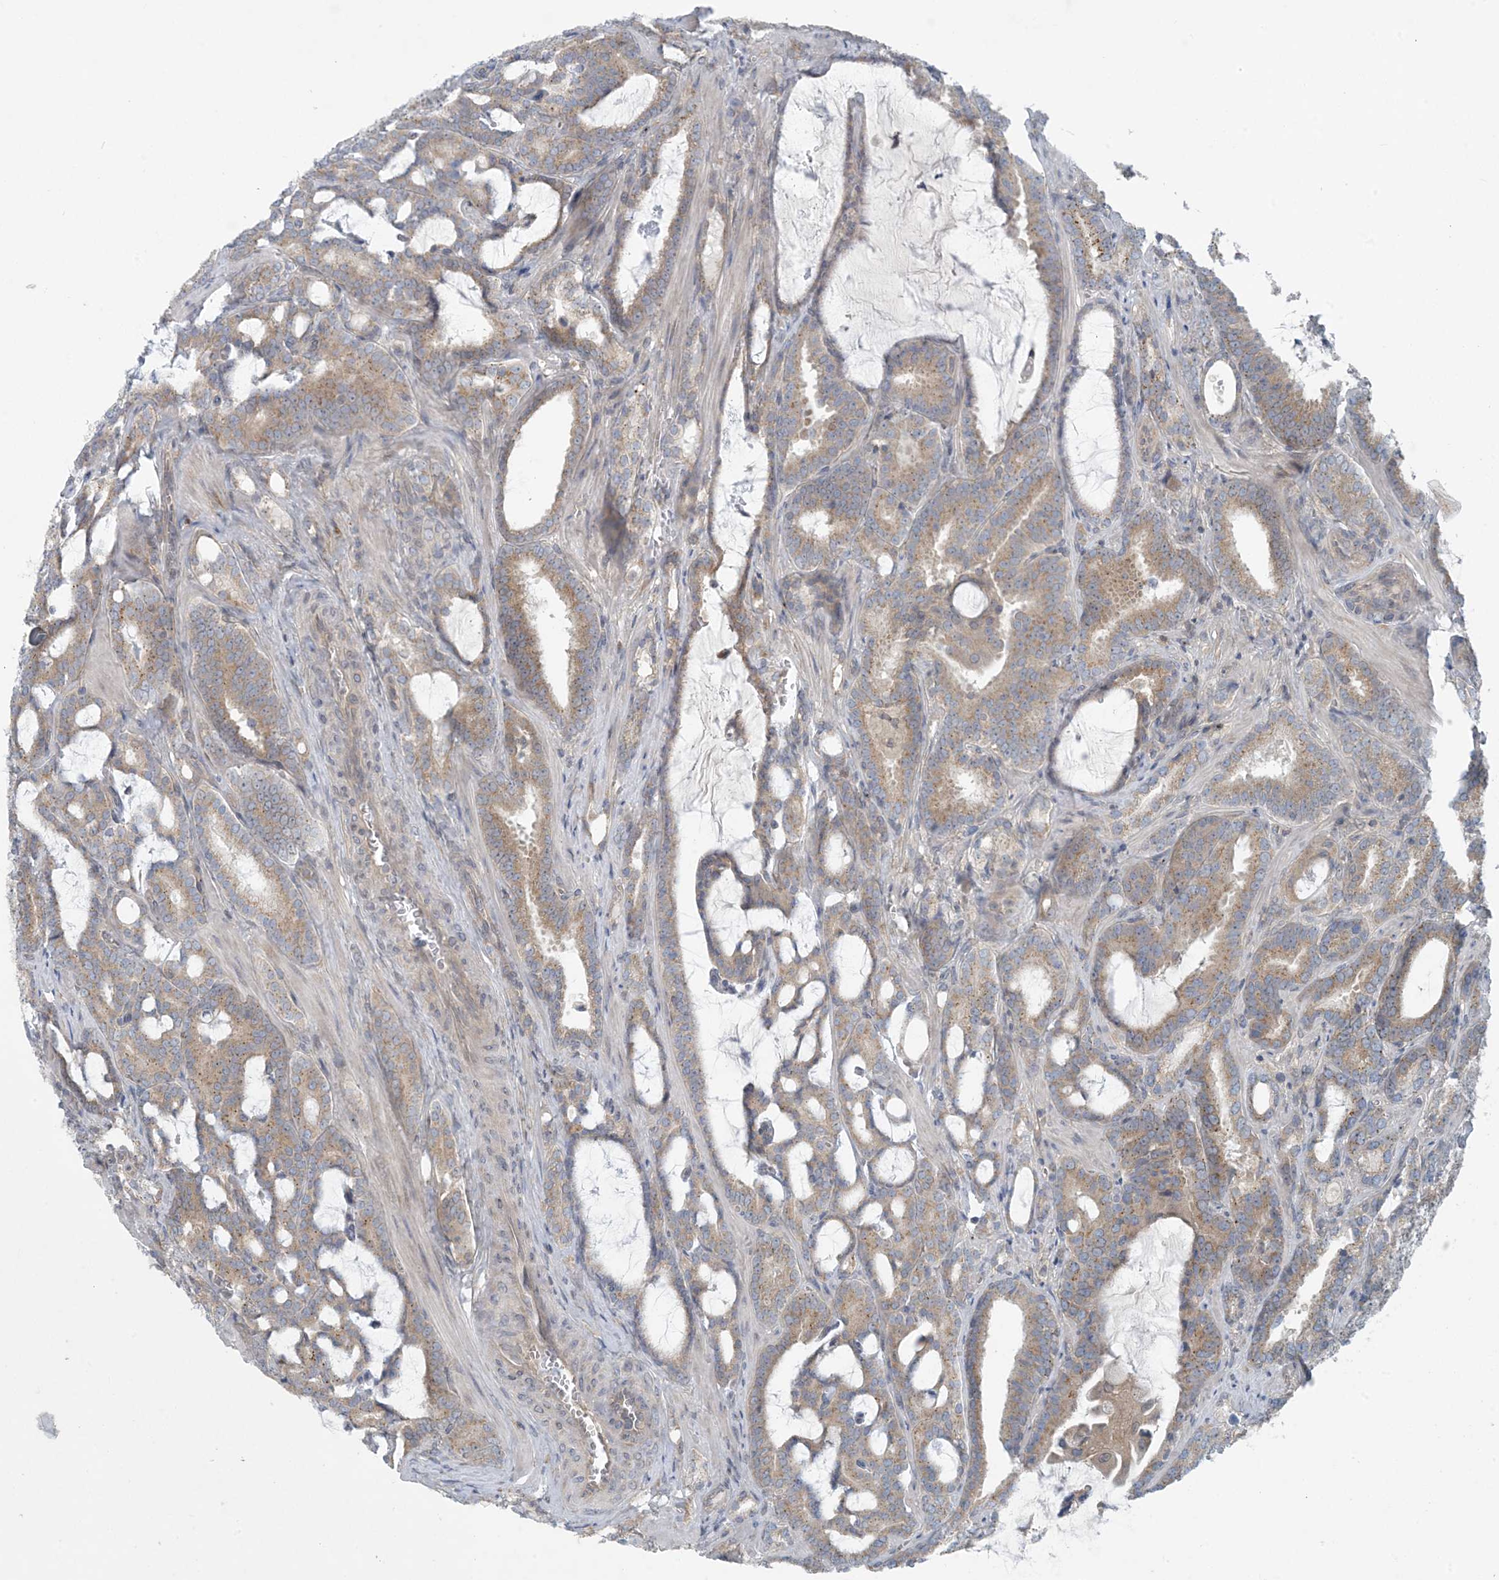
{"staining": {"intensity": "moderate", "quantity": ">75%", "location": "cytoplasmic/membranous"}, "tissue": "prostate cancer", "cell_type": "Tumor cells", "image_type": "cancer", "snomed": [{"axis": "morphology", "description": "Adenocarcinoma, High grade"}, {"axis": "topography", "description": "Prostate and seminal vesicle, NOS"}], "caption": "High-power microscopy captured an immunohistochemistry histopathology image of prostate cancer, revealing moderate cytoplasmic/membranous staining in about >75% of tumor cells.", "gene": "HIKESHI", "patient": {"sex": "male", "age": 67}}